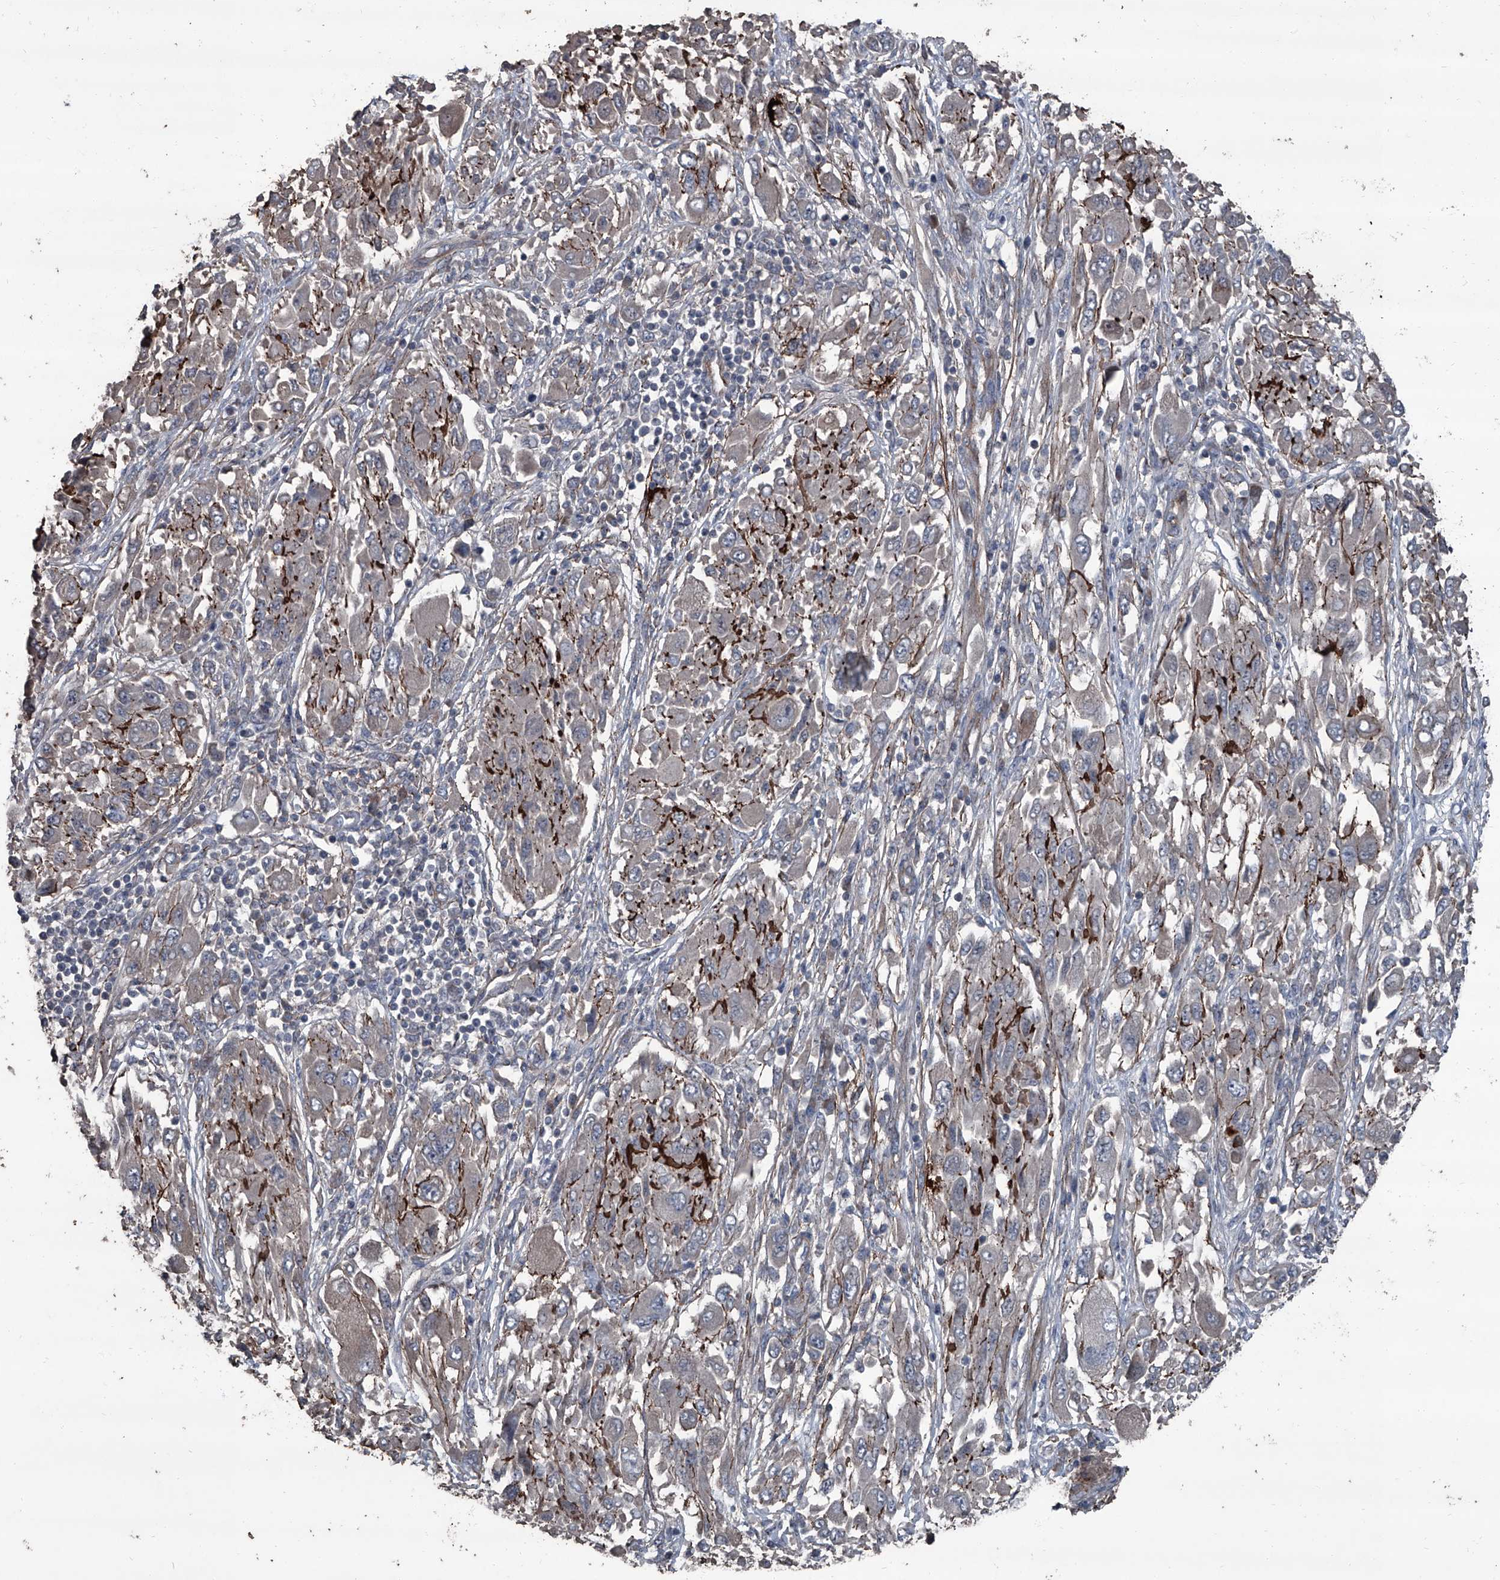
{"staining": {"intensity": "negative", "quantity": "none", "location": "none"}, "tissue": "melanoma", "cell_type": "Tumor cells", "image_type": "cancer", "snomed": [{"axis": "morphology", "description": "Malignant melanoma, NOS"}, {"axis": "topography", "description": "Skin"}], "caption": "DAB (3,3'-diaminobenzidine) immunohistochemical staining of melanoma reveals no significant positivity in tumor cells. (DAB immunohistochemistry (IHC), high magnification).", "gene": "OARD1", "patient": {"sex": "female", "age": 91}}